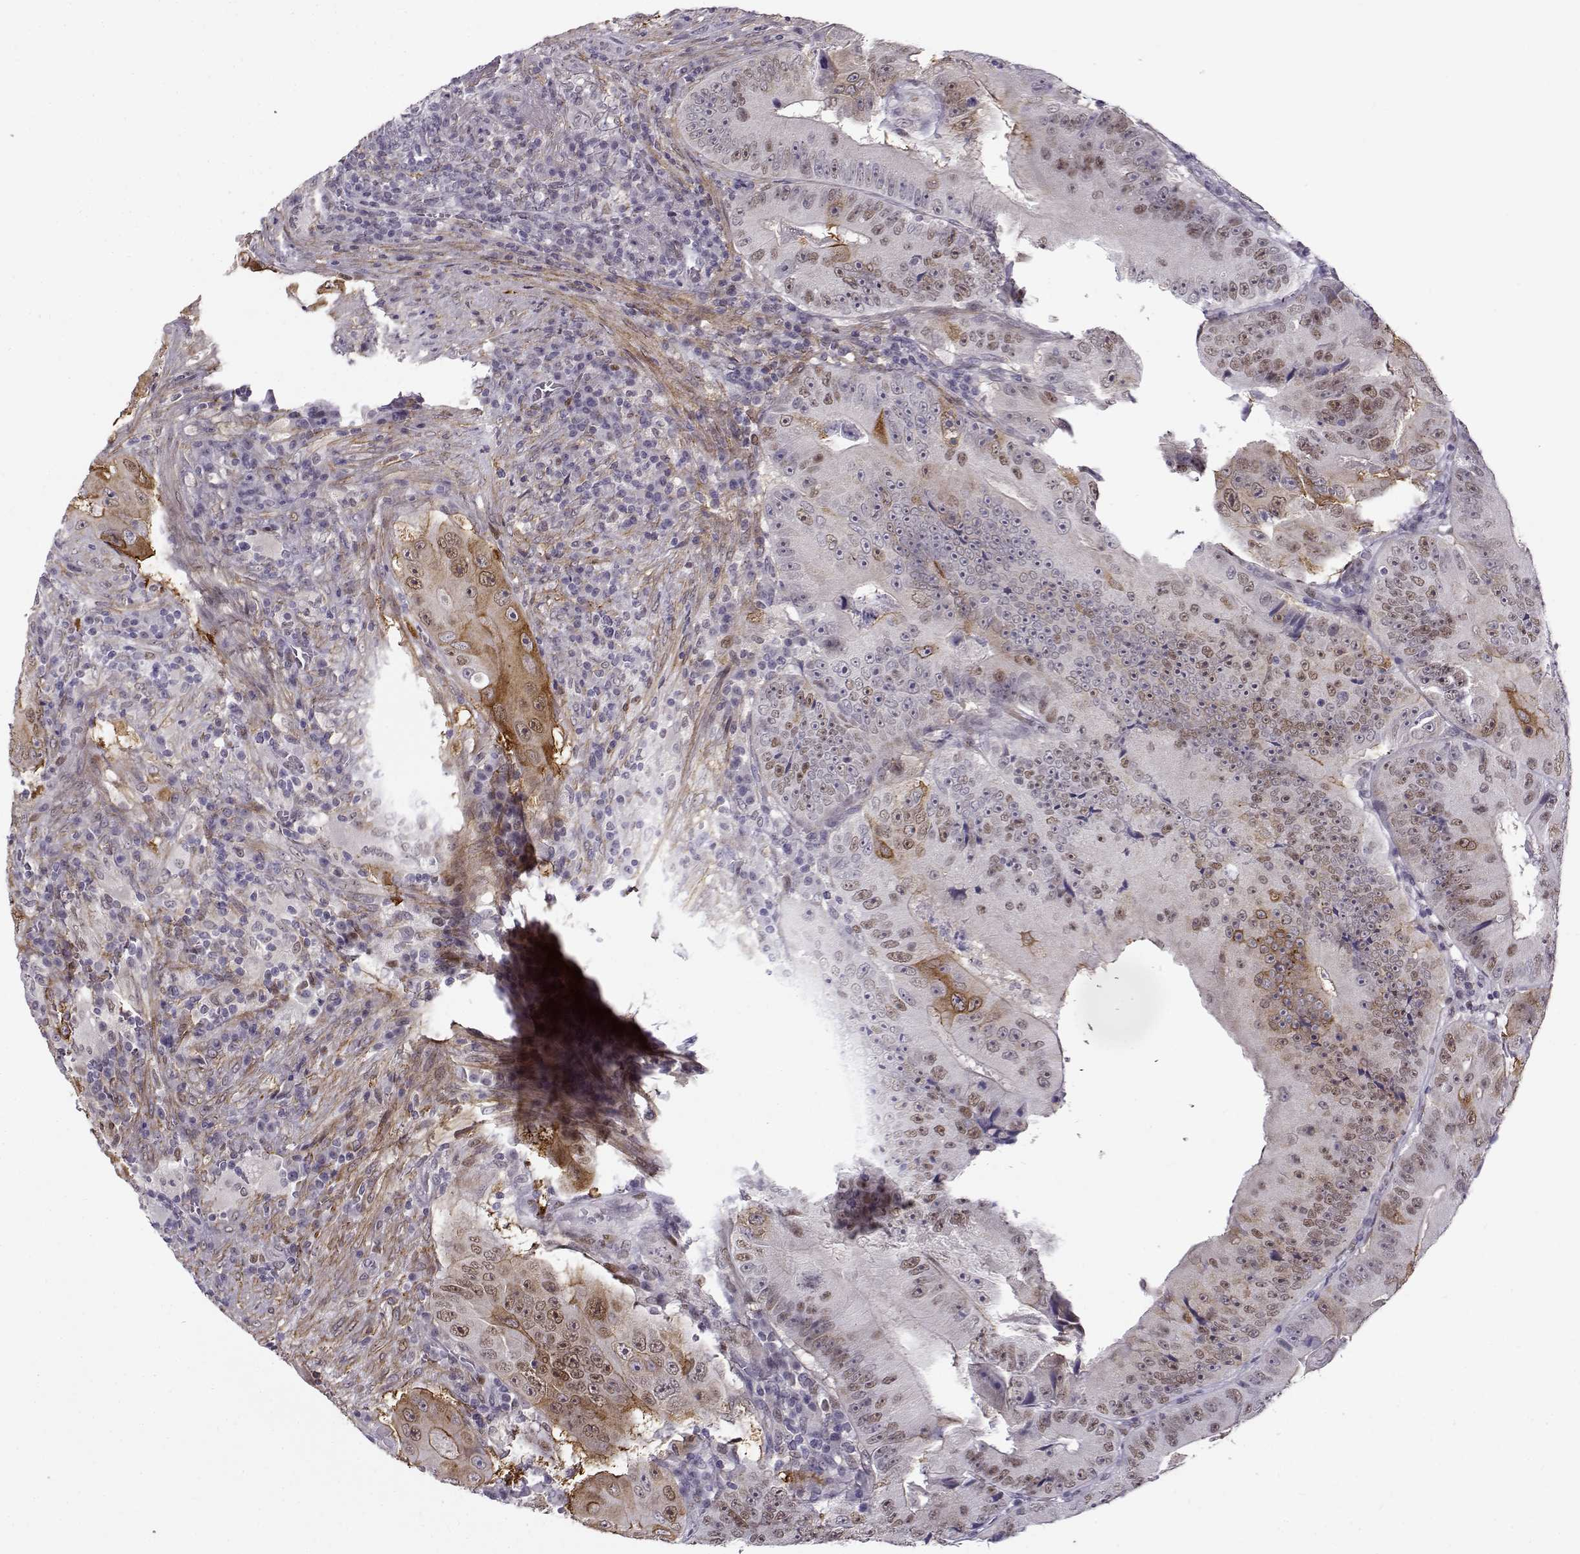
{"staining": {"intensity": "weak", "quantity": "<25%", "location": "cytoplasmic/membranous"}, "tissue": "colorectal cancer", "cell_type": "Tumor cells", "image_type": "cancer", "snomed": [{"axis": "morphology", "description": "Adenocarcinoma, NOS"}, {"axis": "topography", "description": "Colon"}], "caption": "The histopathology image exhibits no staining of tumor cells in adenocarcinoma (colorectal).", "gene": "BACH1", "patient": {"sex": "female", "age": 86}}